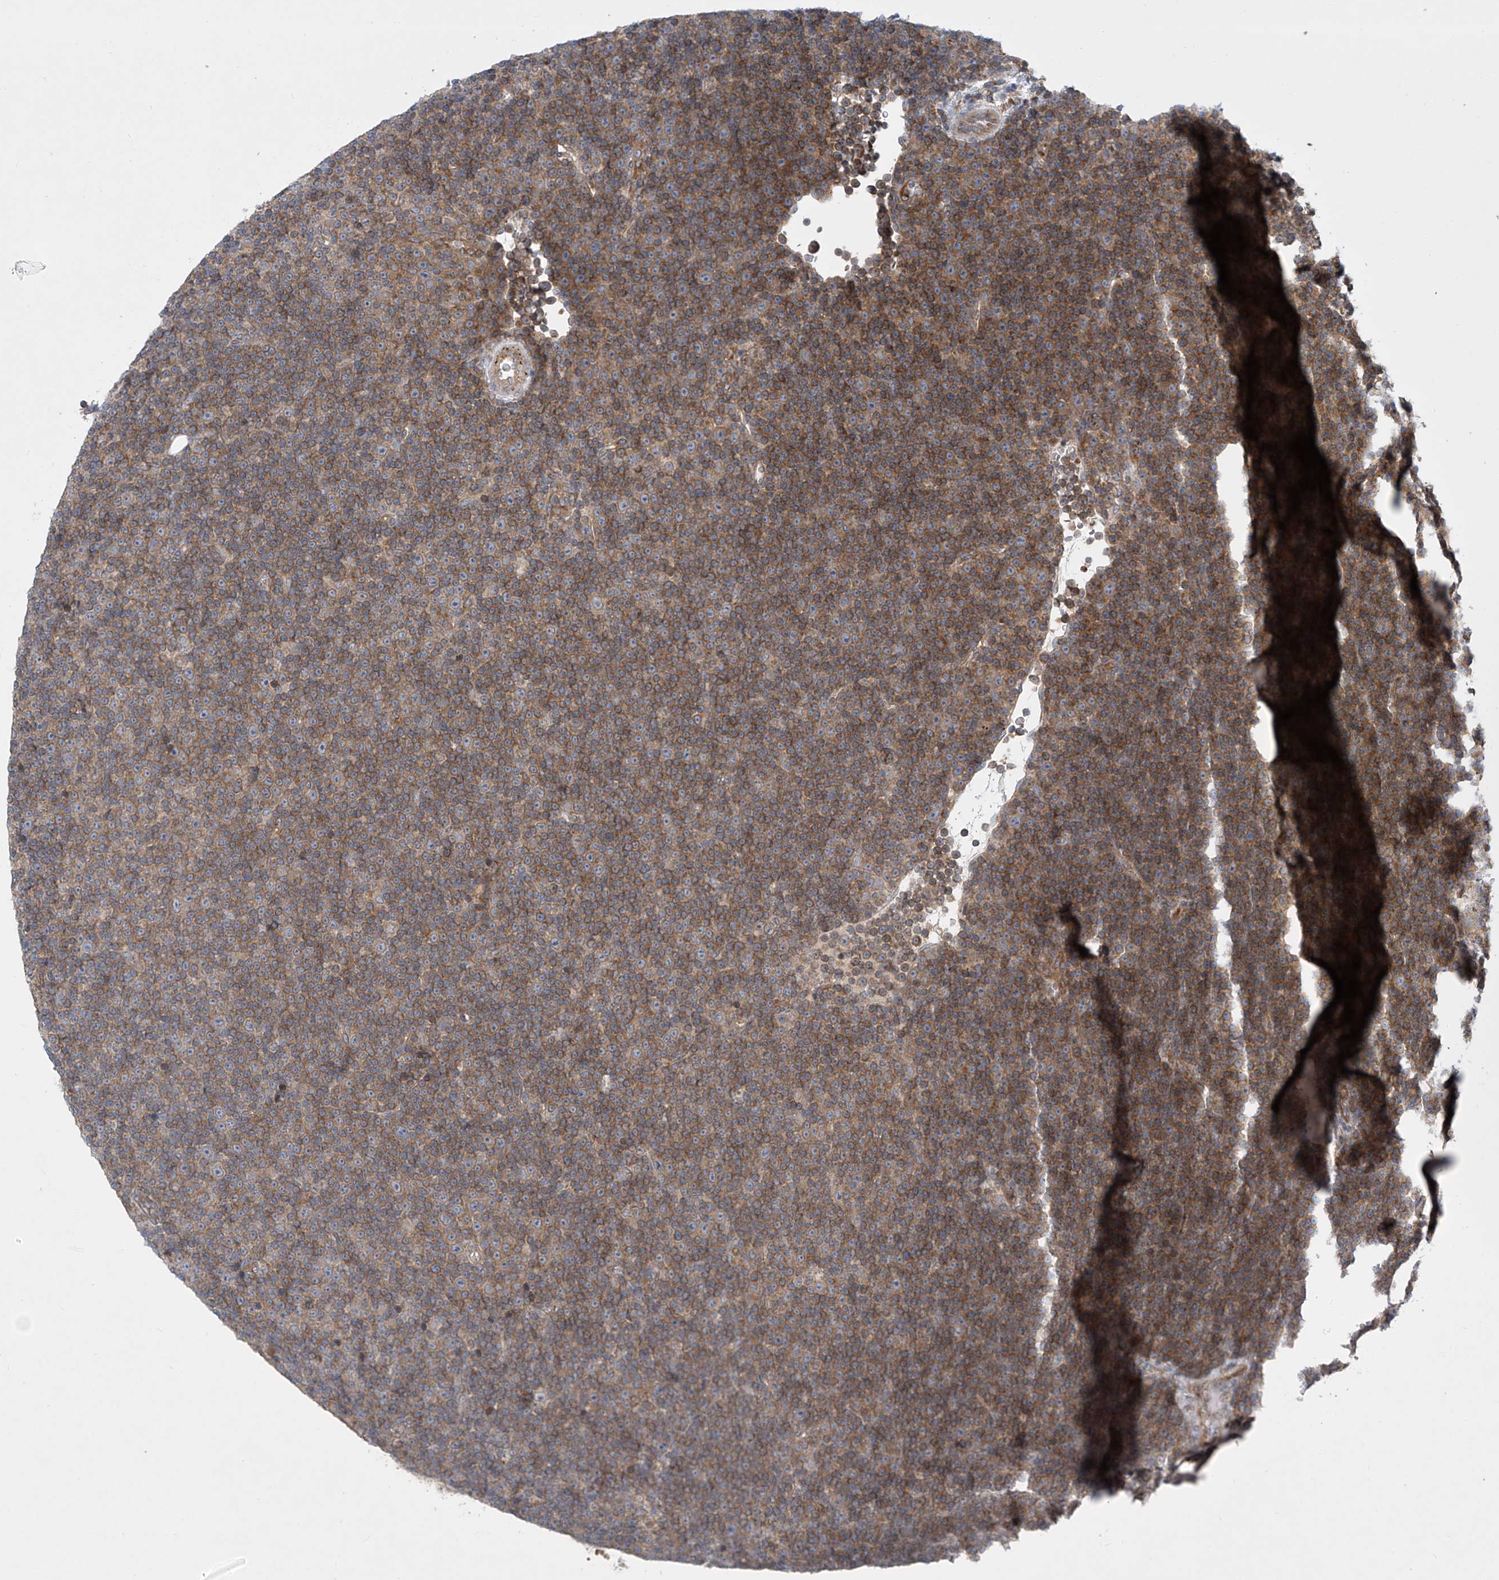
{"staining": {"intensity": "moderate", "quantity": ">75%", "location": "cytoplasmic/membranous"}, "tissue": "lymphoma", "cell_type": "Tumor cells", "image_type": "cancer", "snomed": [{"axis": "morphology", "description": "Malignant lymphoma, non-Hodgkin's type, Low grade"}, {"axis": "topography", "description": "Lymph node"}], "caption": "Protein expression by immunohistochemistry (IHC) shows moderate cytoplasmic/membranous positivity in about >75% of tumor cells in malignant lymphoma, non-Hodgkin's type (low-grade). (IHC, brightfield microscopy, high magnification).", "gene": "TJAP1", "patient": {"sex": "female", "age": 67}}